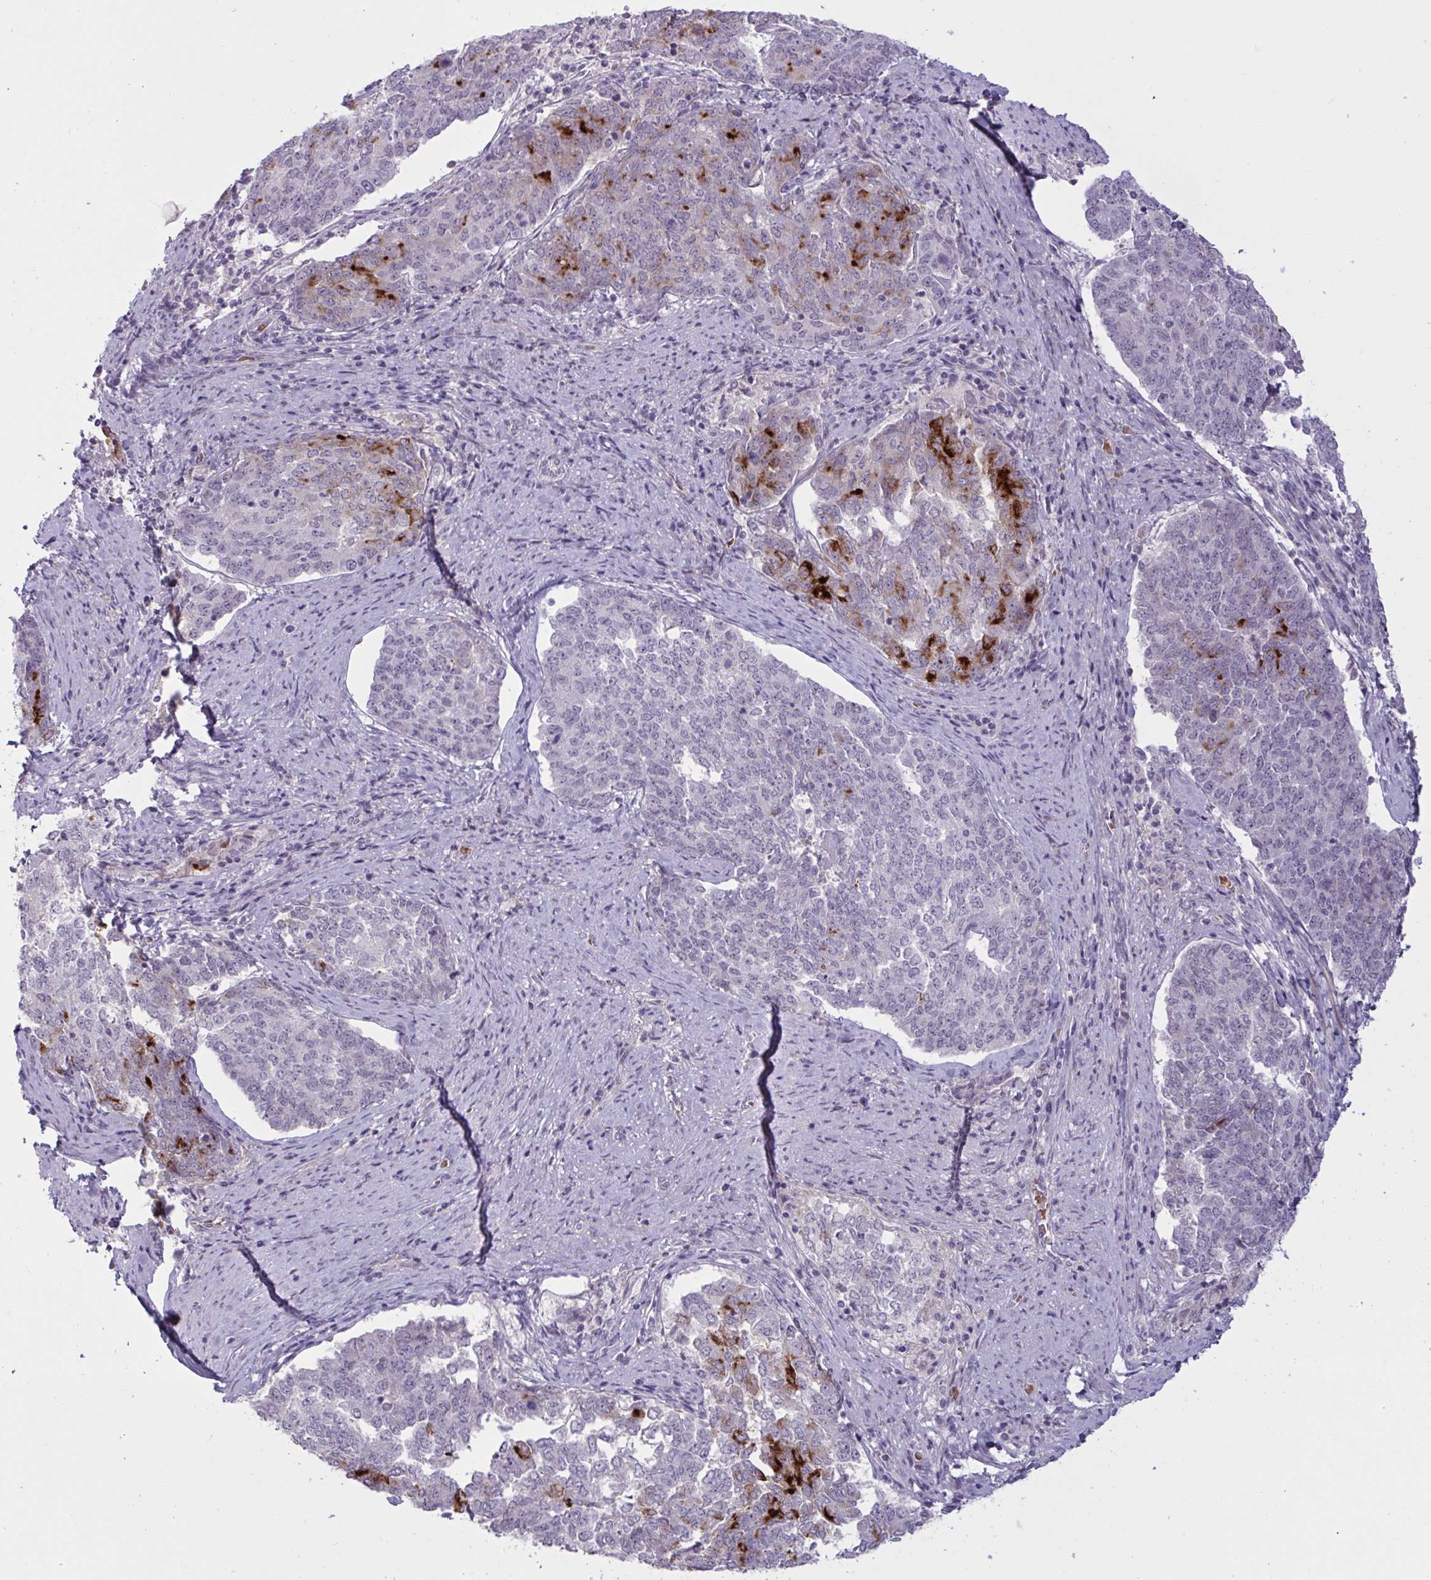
{"staining": {"intensity": "strong", "quantity": "<25%", "location": "cytoplasmic/membranous"}, "tissue": "endometrial cancer", "cell_type": "Tumor cells", "image_type": "cancer", "snomed": [{"axis": "morphology", "description": "Adenocarcinoma, NOS"}, {"axis": "topography", "description": "Endometrium"}], "caption": "A brown stain highlights strong cytoplasmic/membranous positivity of a protein in human adenocarcinoma (endometrial) tumor cells. (Brightfield microscopy of DAB IHC at high magnification).", "gene": "RFPL4B", "patient": {"sex": "female", "age": 80}}